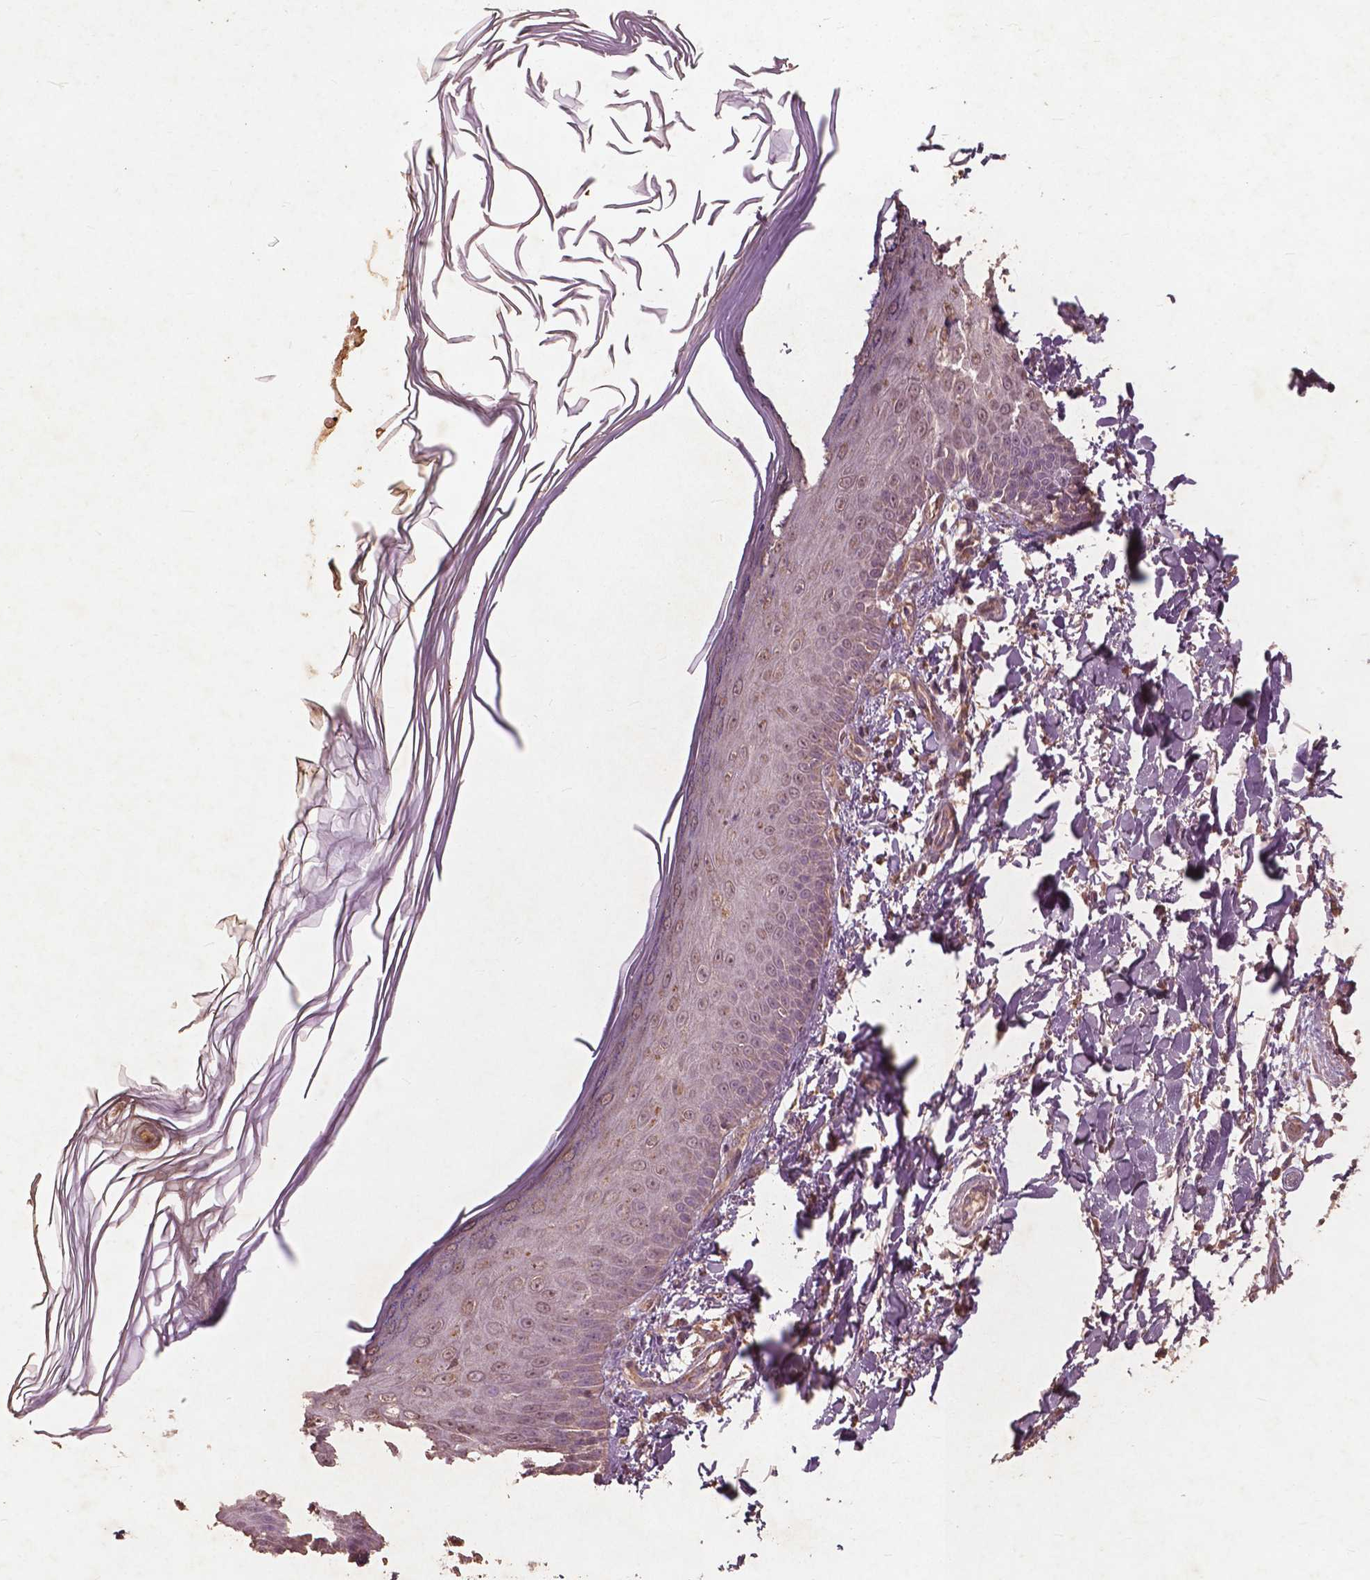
{"staining": {"intensity": "negative", "quantity": "none", "location": "none"}, "tissue": "skin", "cell_type": "Fibroblasts", "image_type": "normal", "snomed": [{"axis": "morphology", "description": "Normal tissue, NOS"}, {"axis": "topography", "description": "Skin"}], "caption": "An immunohistochemistry histopathology image of normal skin is shown. There is no staining in fibroblasts of skin. Nuclei are stained in blue.", "gene": "ST6GALNAC5", "patient": {"sex": "female", "age": 62}}